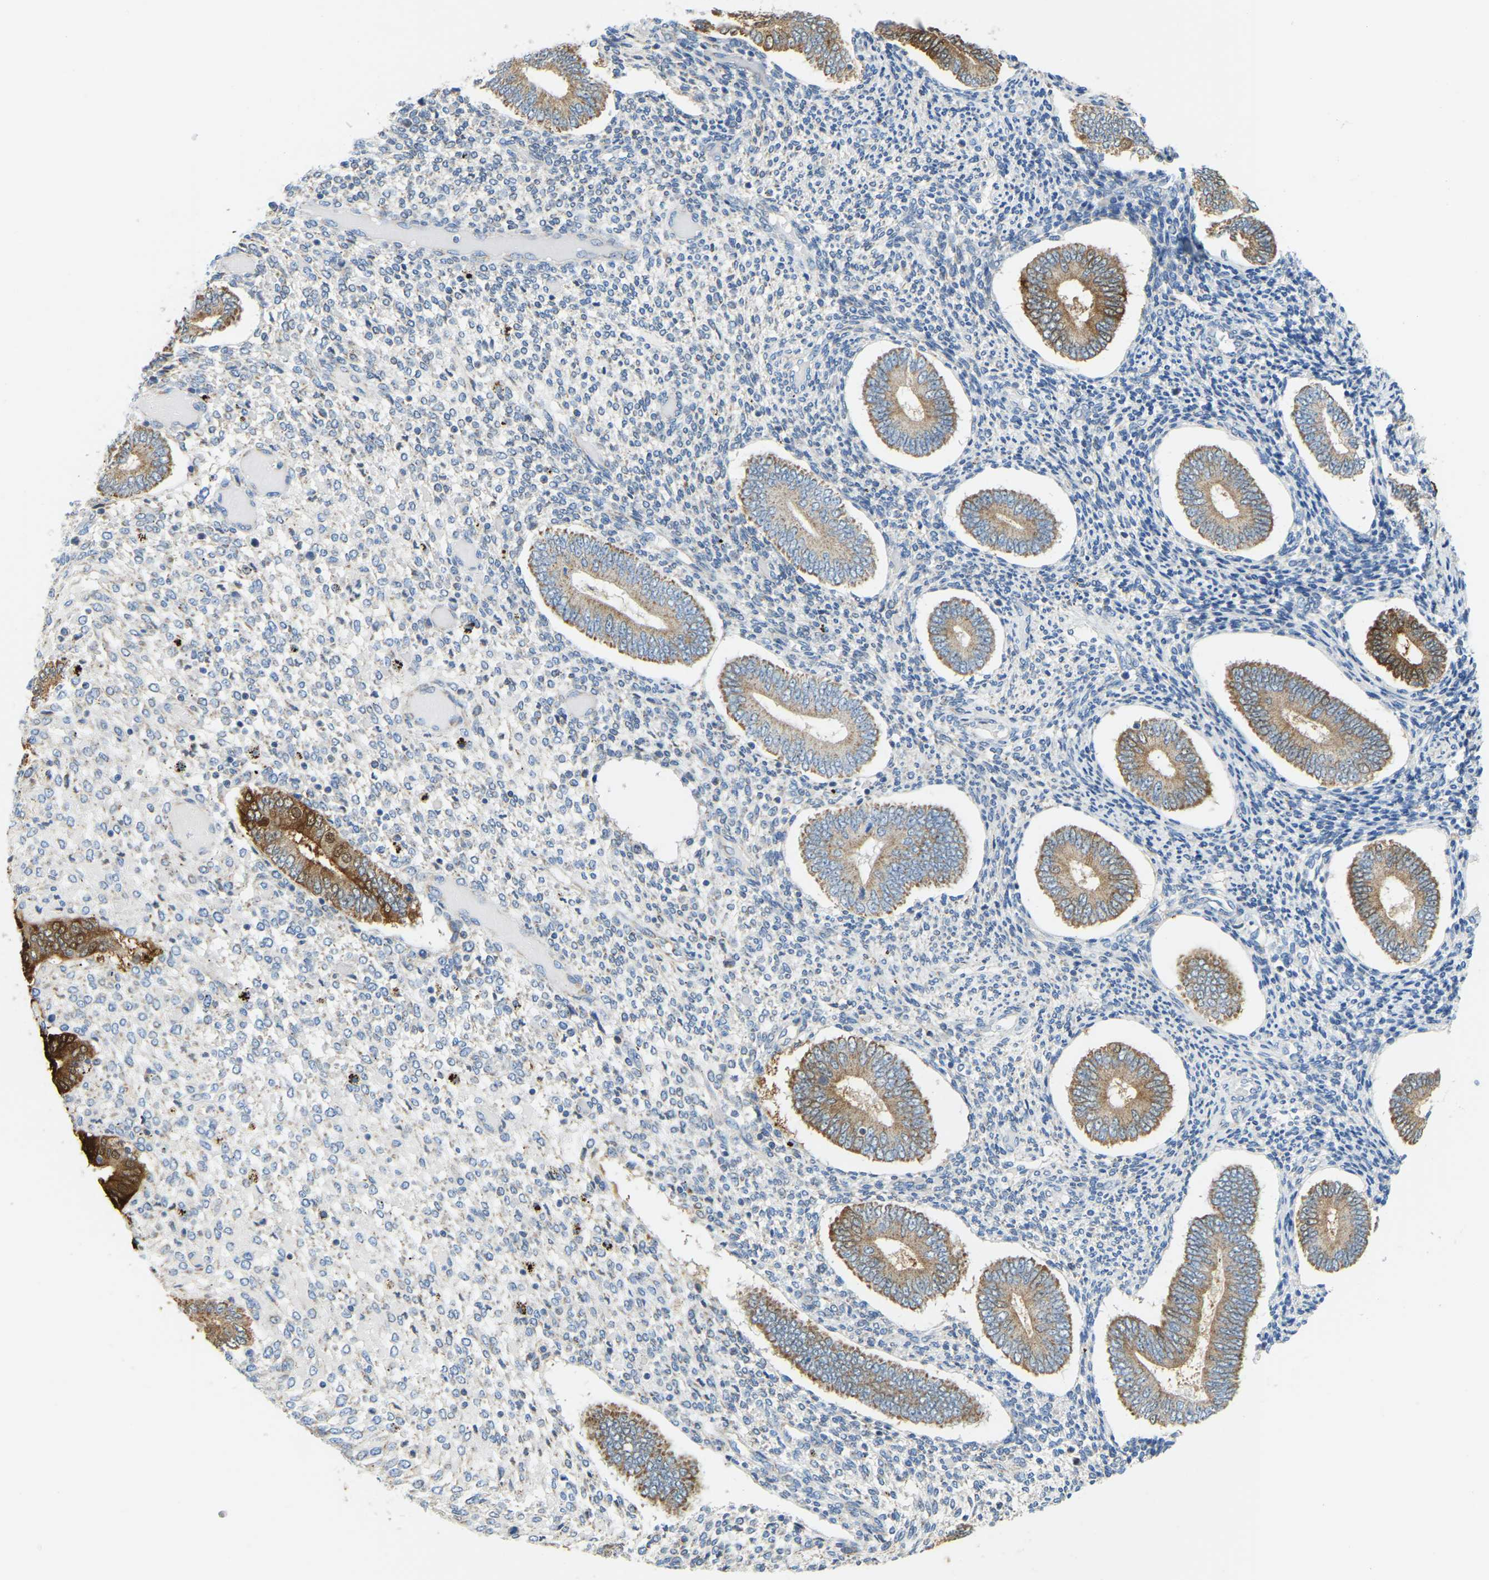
{"staining": {"intensity": "negative", "quantity": "none", "location": "none"}, "tissue": "endometrium", "cell_type": "Cells in endometrial stroma", "image_type": "normal", "snomed": [{"axis": "morphology", "description": "Normal tissue, NOS"}, {"axis": "topography", "description": "Endometrium"}], "caption": "Protein analysis of benign endometrium exhibits no significant expression in cells in endometrial stroma. (DAB (3,3'-diaminobenzidine) IHC visualized using brightfield microscopy, high magnification).", "gene": "GDA", "patient": {"sex": "female", "age": 42}}